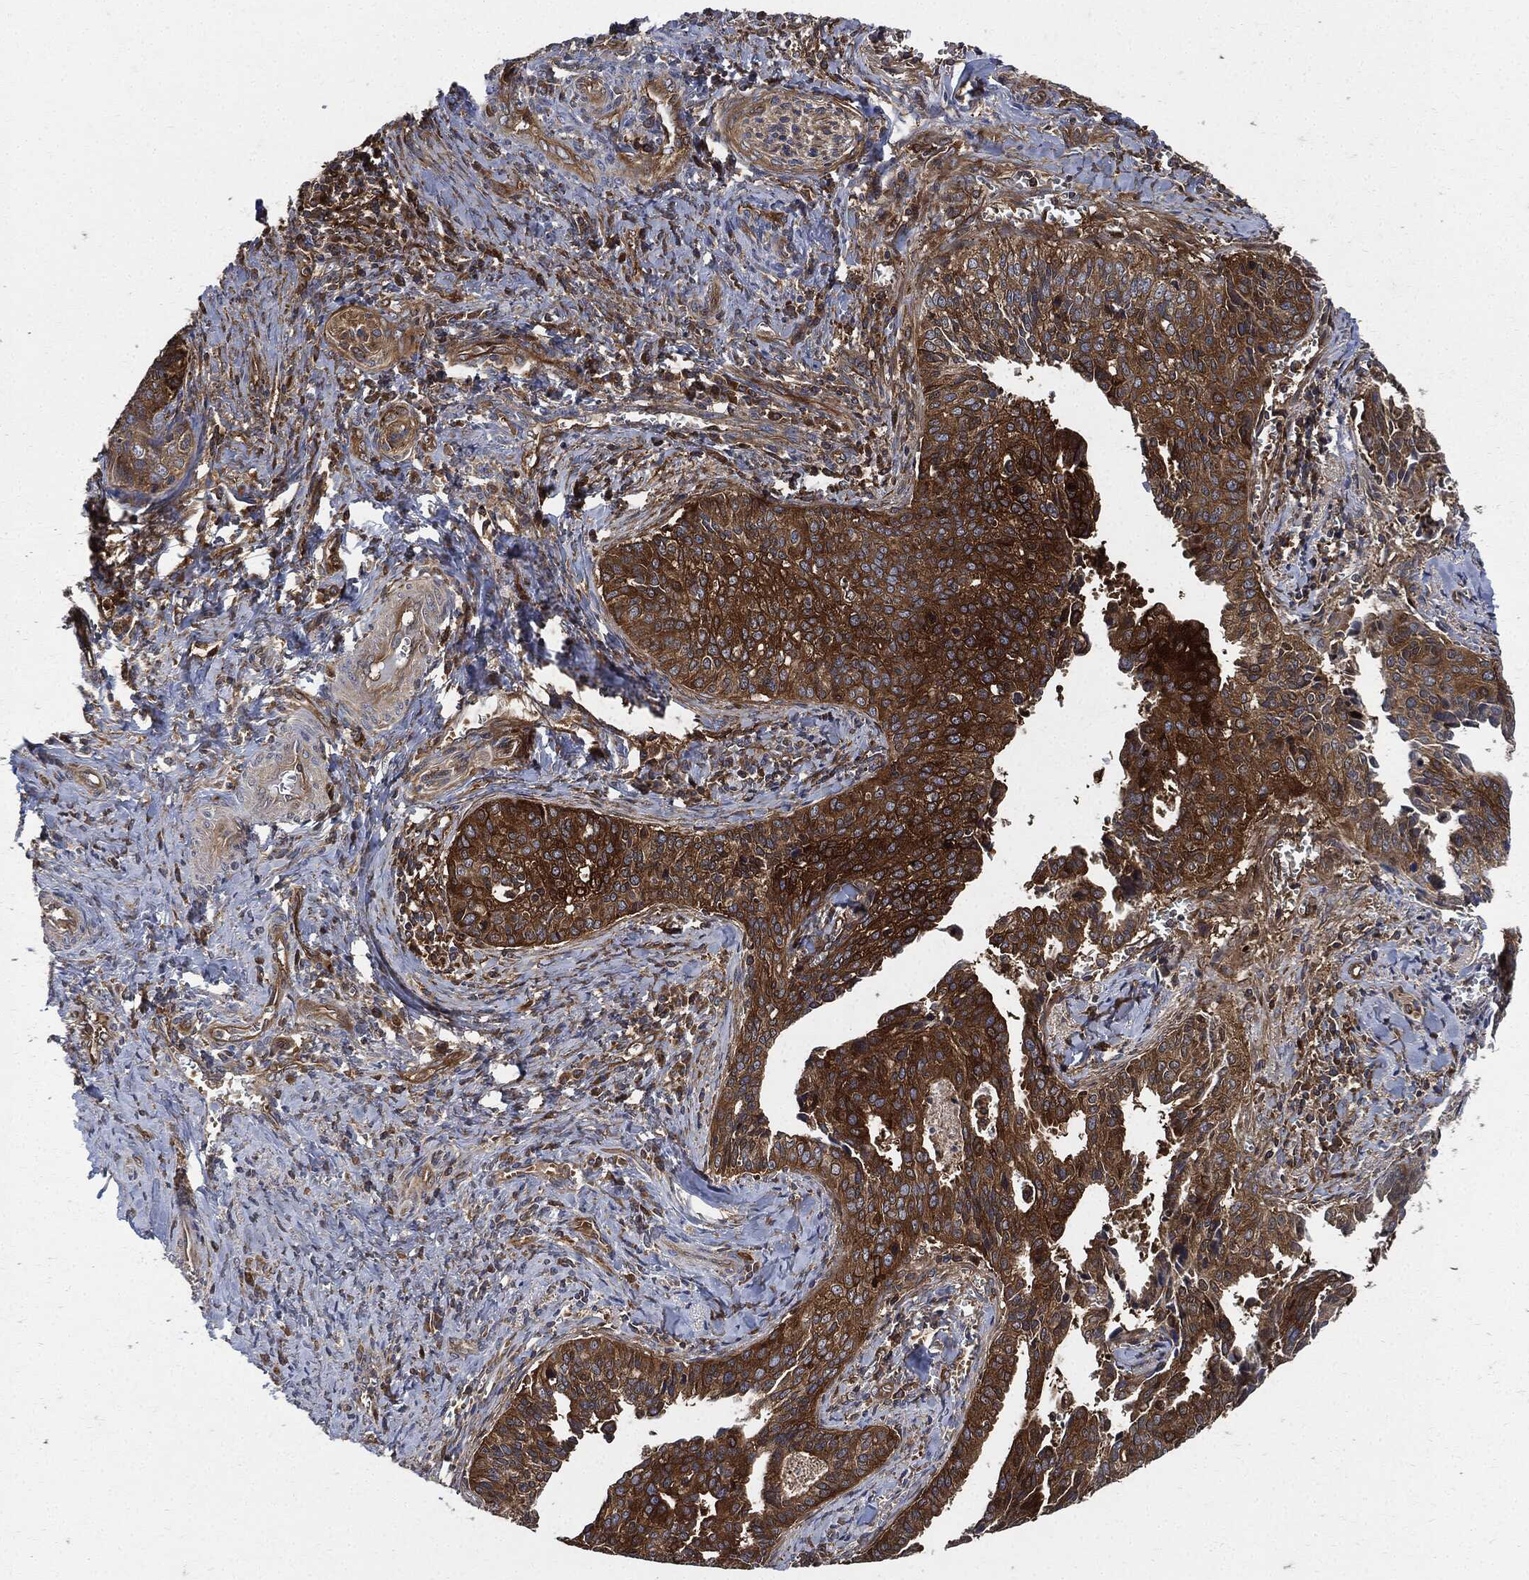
{"staining": {"intensity": "strong", "quantity": ">75%", "location": "cytoplasmic/membranous"}, "tissue": "cervical cancer", "cell_type": "Tumor cells", "image_type": "cancer", "snomed": [{"axis": "morphology", "description": "Squamous cell carcinoma, NOS"}, {"axis": "topography", "description": "Cervix"}], "caption": "Immunohistochemistry image of neoplastic tissue: squamous cell carcinoma (cervical) stained using IHC displays high levels of strong protein expression localized specifically in the cytoplasmic/membranous of tumor cells, appearing as a cytoplasmic/membranous brown color.", "gene": "XPNPEP1", "patient": {"sex": "female", "age": 29}}